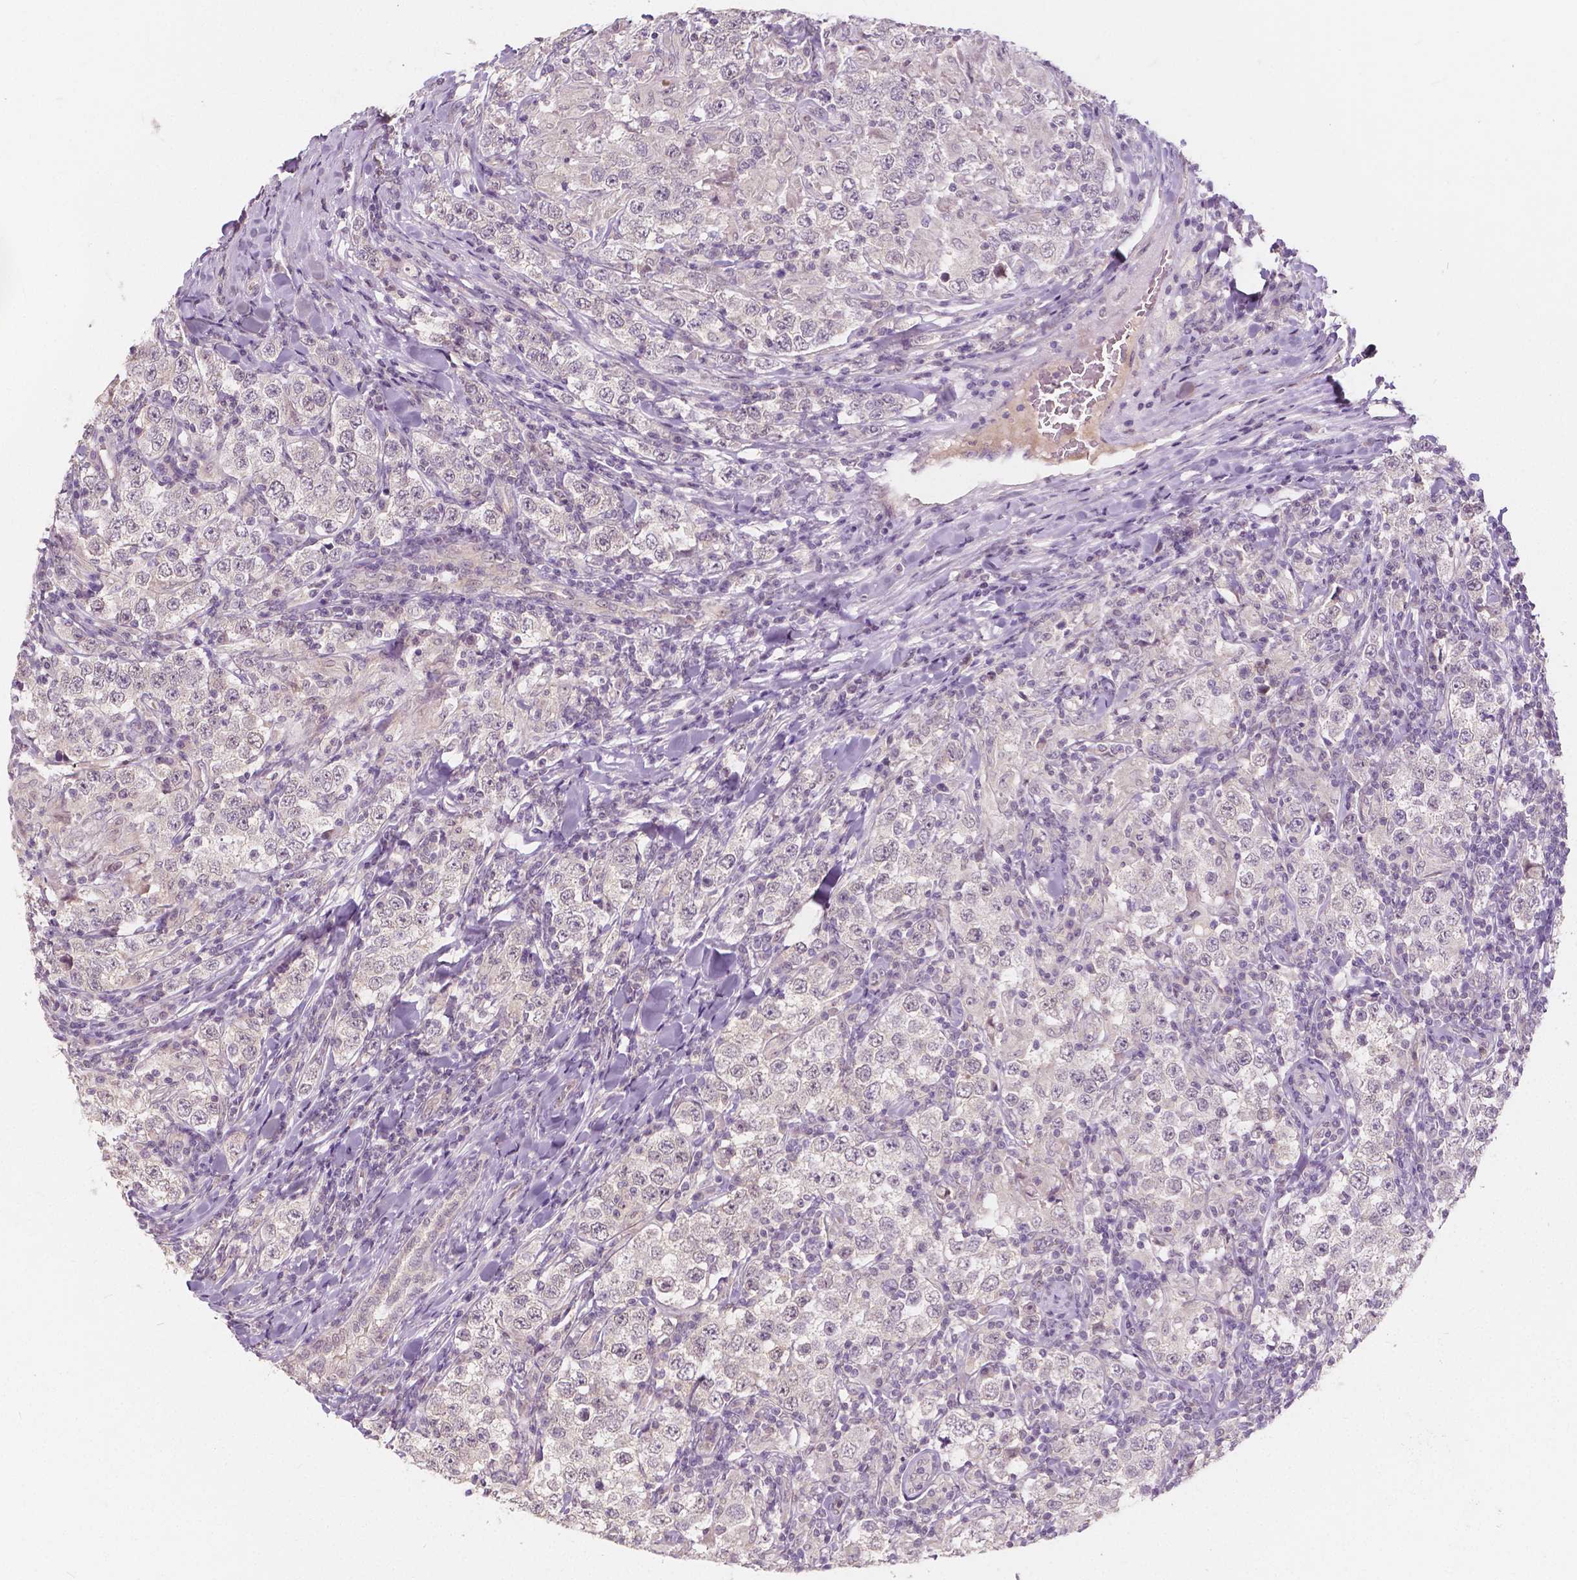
{"staining": {"intensity": "negative", "quantity": "none", "location": "none"}, "tissue": "testis cancer", "cell_type": "Tumor cells", "image_type": "cancer", "snomed": [{"axis": "morphology", "description": "Seminoma, NOS"}, {"axis": "morphology", "description": "Carcinoma, Embryonal, NOS"}, {"axis": "topography", "description": "Testis"}], "caption": "This is a image of immunohistochemistry (IHC) staining of testis cancer, which shows no positivity in tumor cells. The staining is performed using DAB (3,3'-diaminobenzidine) brown chromogen with nuclei counter-stained in using hematoxylin.", "gene": "NAPRT", "patient": {"sex": "male", "age": 41}}